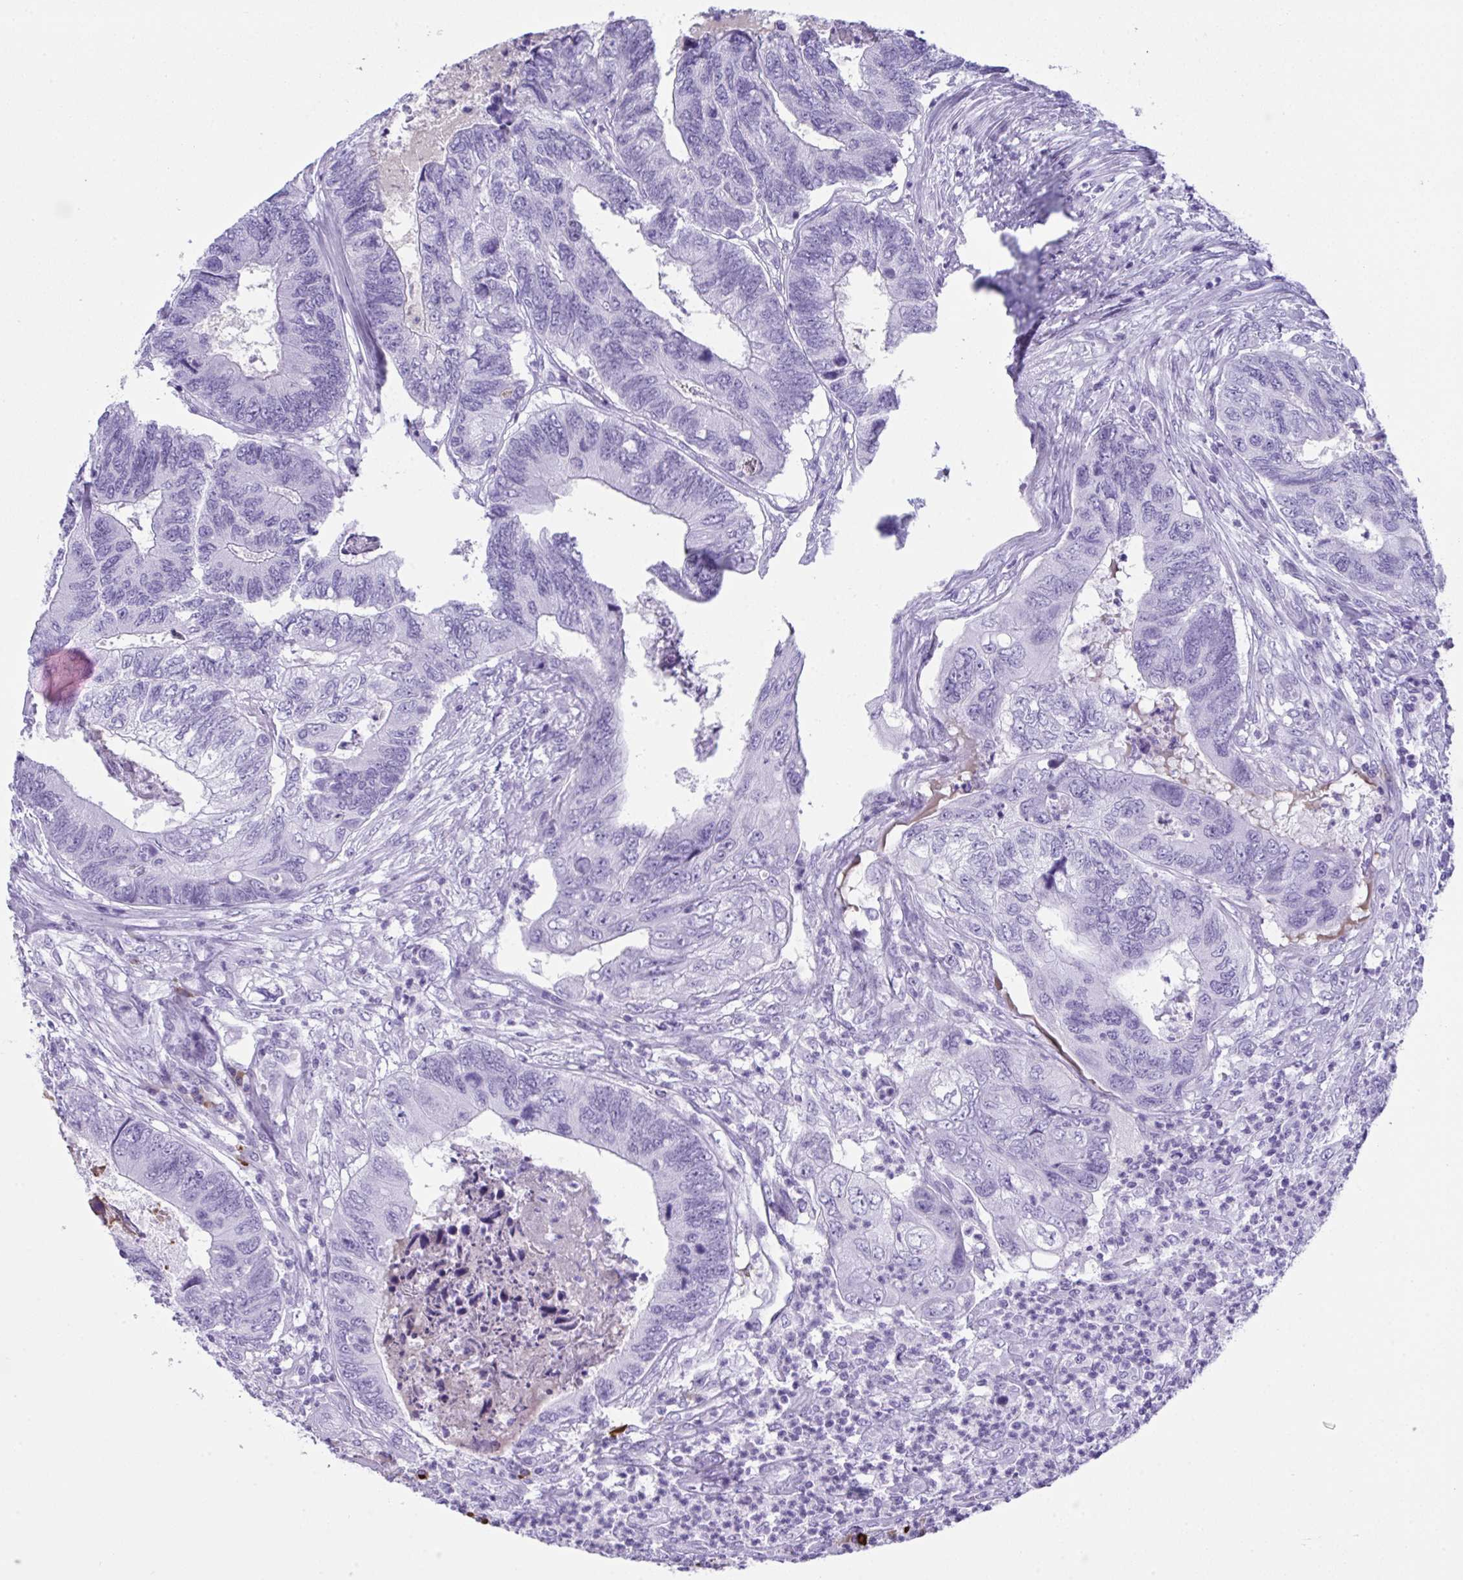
{"staining": {"intensity": "negative", "quantity": "none", "location": "none"}, "tissue": "colorectal cancer", "cell_type": "Tumor cells", "image_type": "cancer", "snomed": [{"axis": "morphology", "description": "Adenocarcinoma, NOS"}, {"axis": "topography", "description": "Colon"}], "caption": "This histopathology image is of adenocarcinoma (colorectal) stained with immunohistochemistry (IHC) to label a protein in brown with the nuclei are counter-stained blue. There is no expression in tumor cells.", "gene": "JCHAIN", "patient": {"sex": "female", "age": 67}}